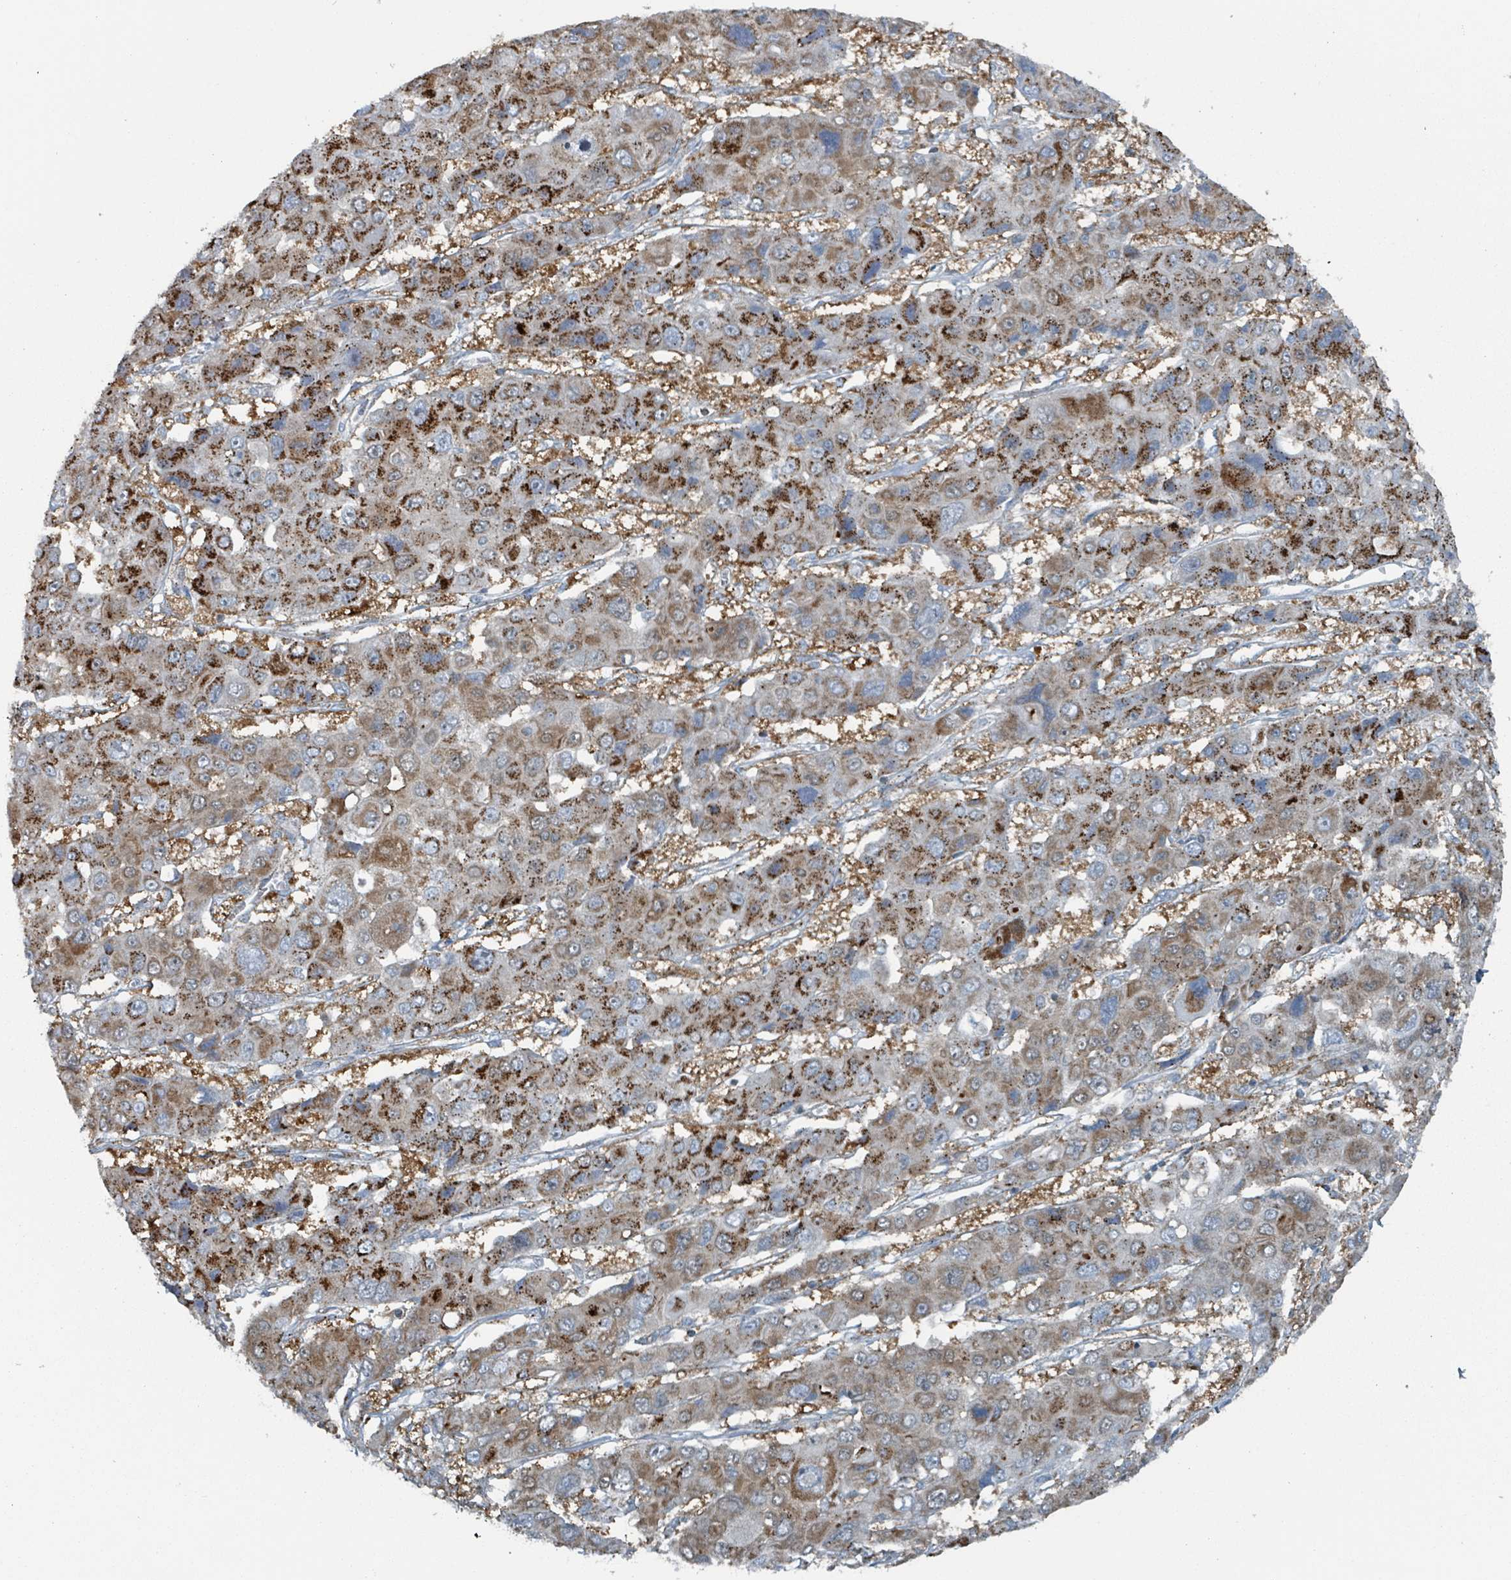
{"staining": {"intensity": "strong", "quantity": ">75%", "location": "cytoplasmic/membranous"}, "tissue": "liver cancer", "cell_type": "Tumor cells", "image_type": "cancer", "snomed": [{"axis": "morphology", "description": "Cholangiocarcinoma"}, {"axis": "topography", "description": "Liver"}], "caption": "DAB immunohistochemical staining of human liver cancer displays strong cytoplasmic/membranous protein expression in approximately >75% of tumor cells.", "gene": "ABHD18", "patient": {"sex": "male", "age": 67}}